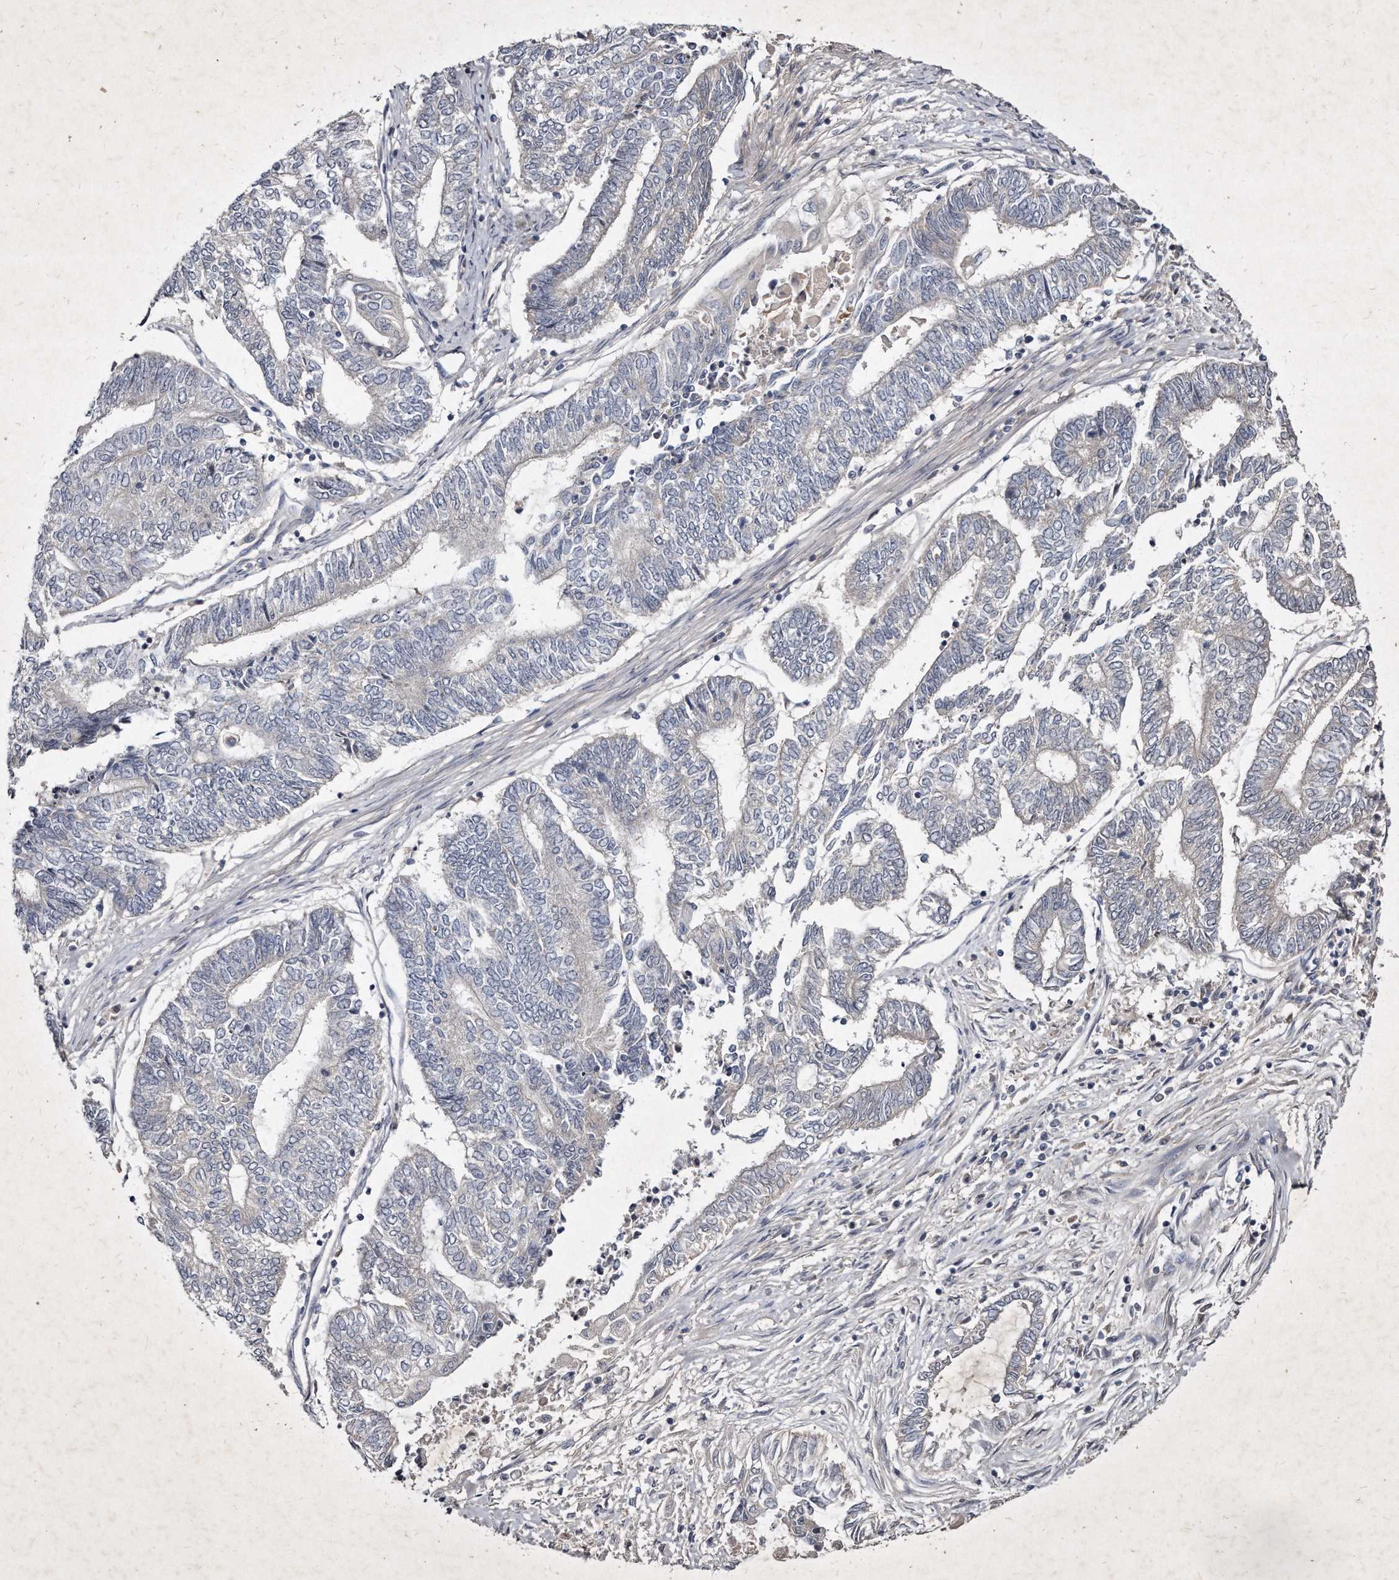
{"staining": {"intensity": "negative", "quantity": "none", "location": "none"}, "tissue": "endometrial cancer", "cell_type": "Tumor cells", "image_type": "cancer", "snomed": [{"axis": "morphology", "description": "Adenocarcinoma, NOS"}, {"axis": "topography", "description": "Uterus"}, {"axis": "topography", "description": "Endometrium"}], "caption": "Histopathology image shows no protein expression in tumor cells of endometrial adenocarcinoma tissue.", "gene": "KLHDC3", "patient": {"sex": "female", "age": 70}}